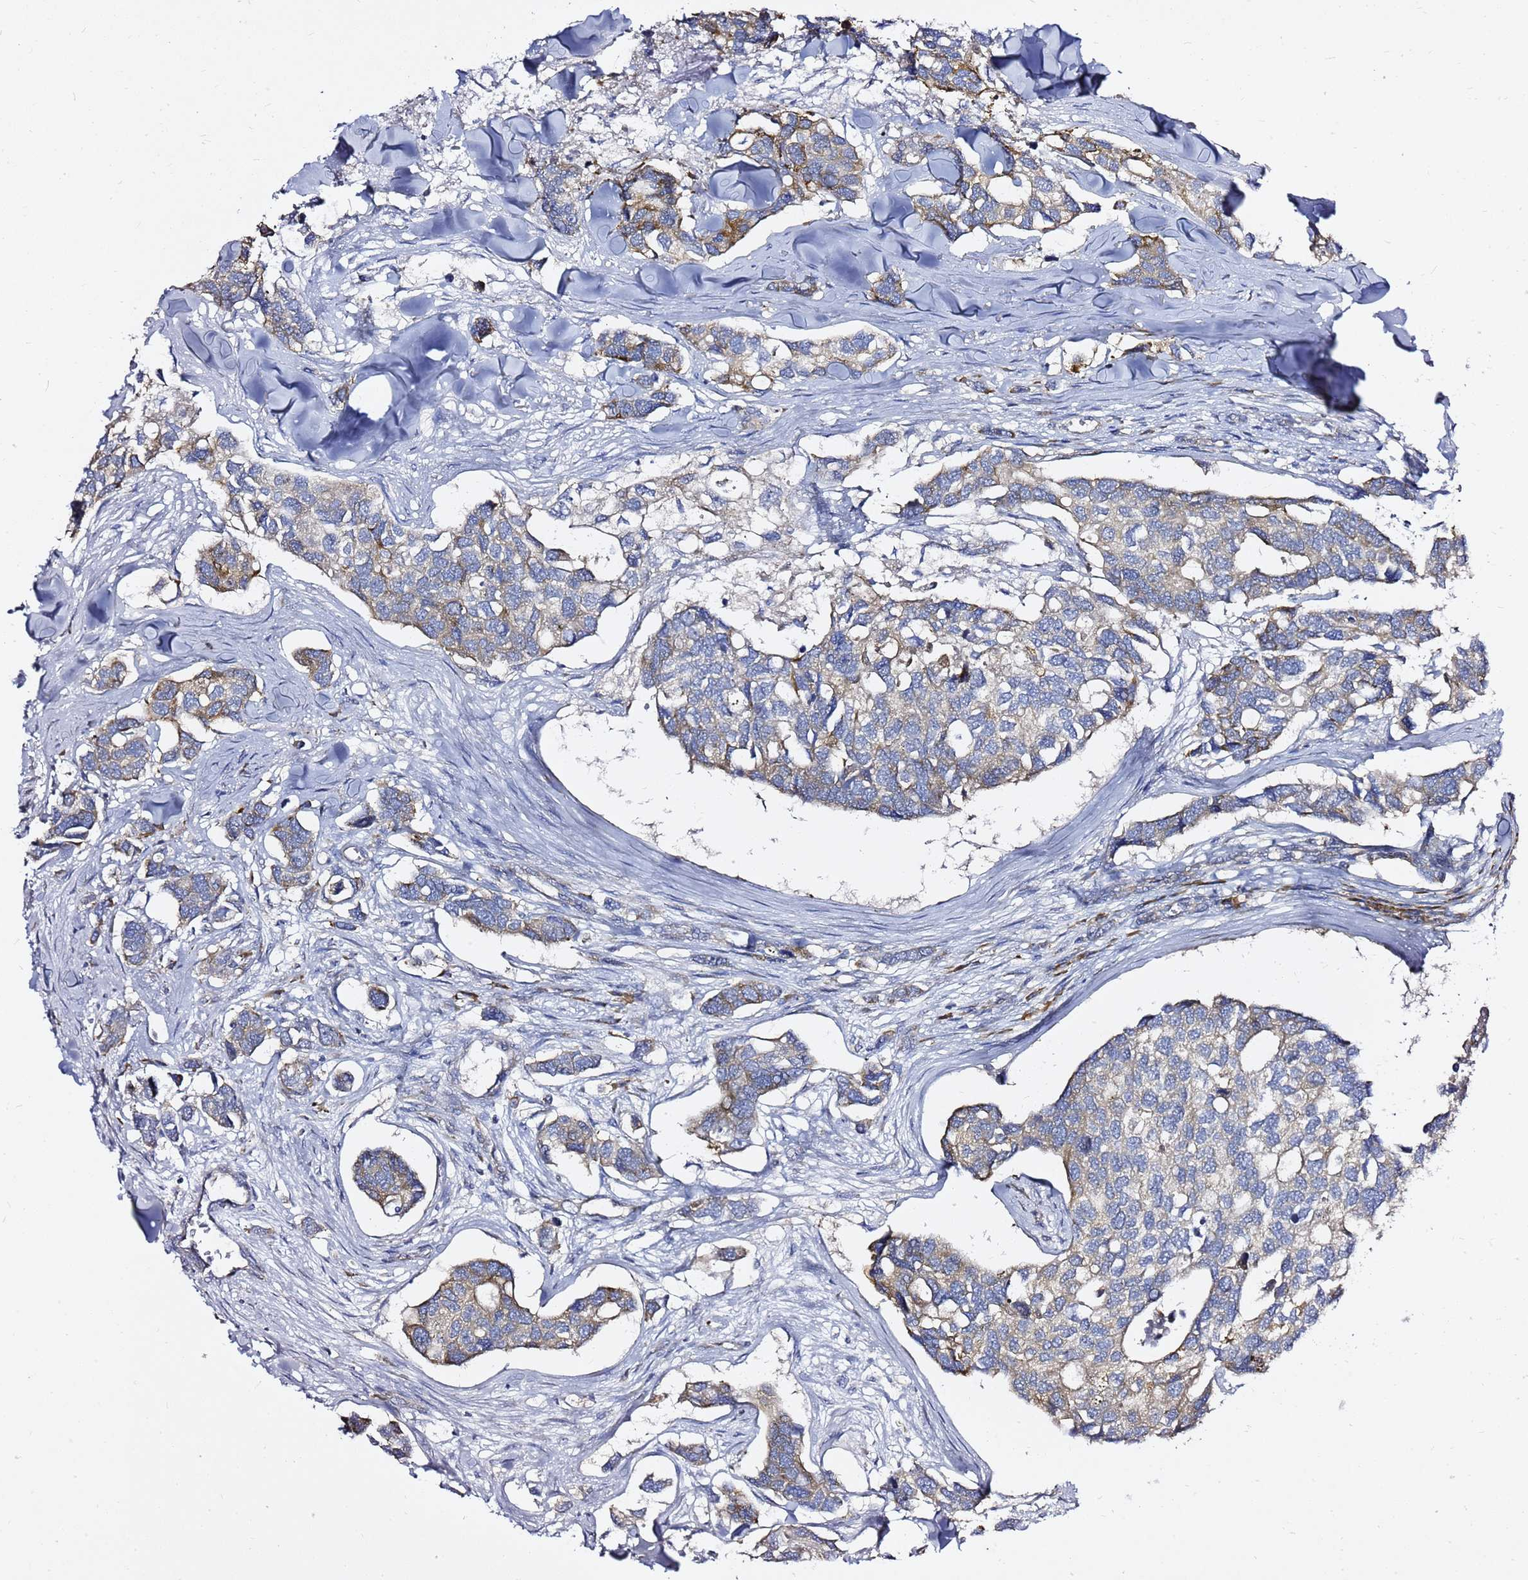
{"staining": {"intensity": "weak", "quantity": "25%-75%", "location": "cytoplasmic/membranous"}, "tissue": "breast cancer", "cell_type": "Tumor cells", "image_type": "cancer", "snomed": [{"axis": "morphology", "description": "Duct carcinoma"}, {"axis": "topography", "description": "Breast"}], "caption": "Invasive ductal carcinoma (breast) stained with DAB immunohistochemistry exhibits low levels of weak cytoplasmic/membranous expression in about 25%-75% of tumor cells.", "gene": "MON1B", "patient": {"sex": "female", "age": 83}}